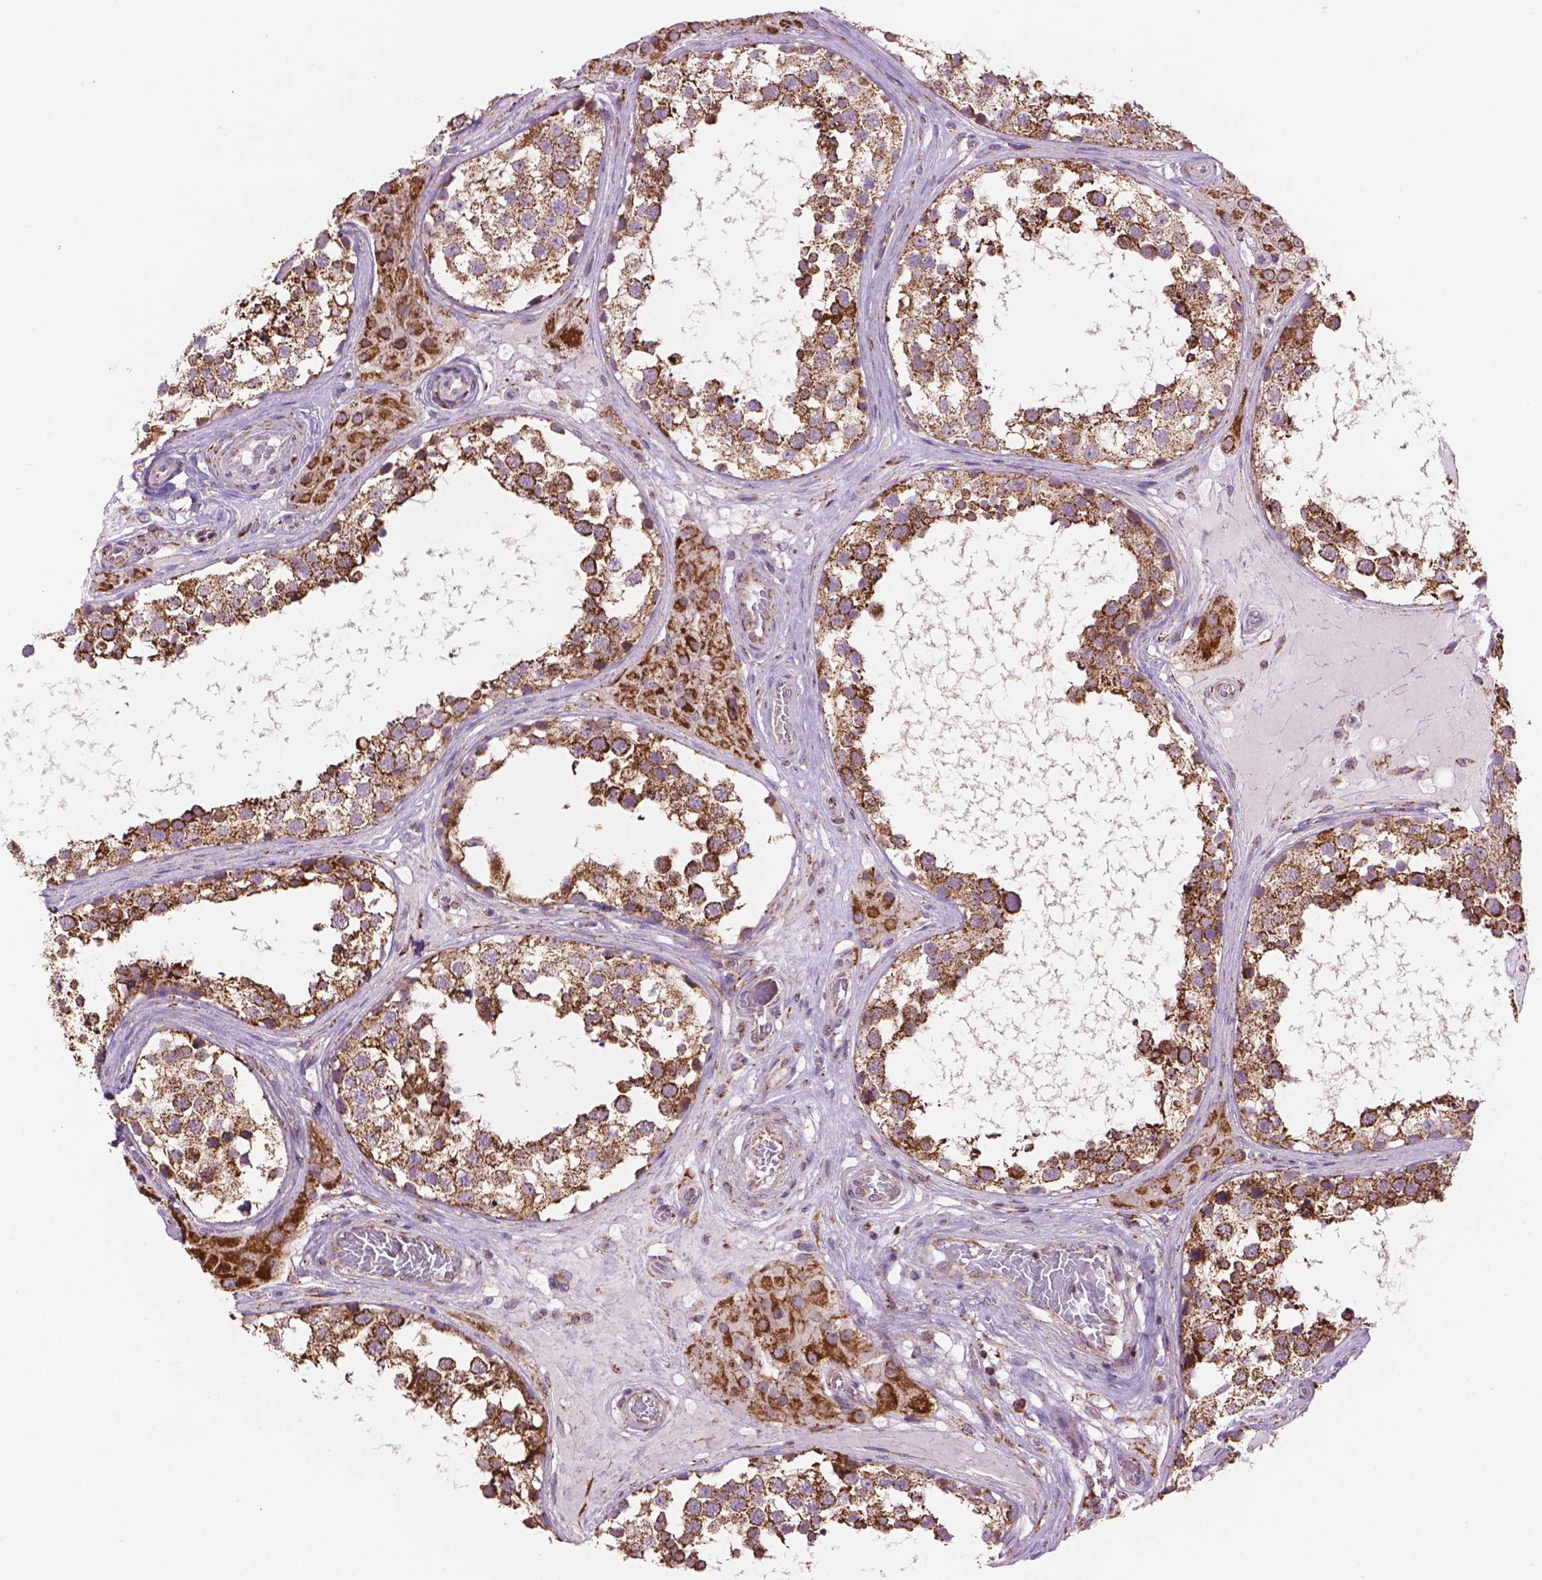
{"staining": {"intensity": "strong", "quantity": ">75%", "location": "cytoplasmic/membranous"}, "tissue": "testis", "cell_type": "Cells in seminiferous ducts", "image_type": "normal", "snomed": [{"axis": "morphology", "description": "Normal tissue, NOS"}, {"axis": "morphology", "description": "Seminoma, NOS"}, {"axis": "topography", "description": "Testis"}], "caption": "Approximately >75% of cells in seminiferous ducts in normal testis reveal strong cytoplasmic/membranous protein staining as visualized by brown immunohistochemical staining.", "gene": "PYCR3", "patient": {"sex": "male", "age": 65}}